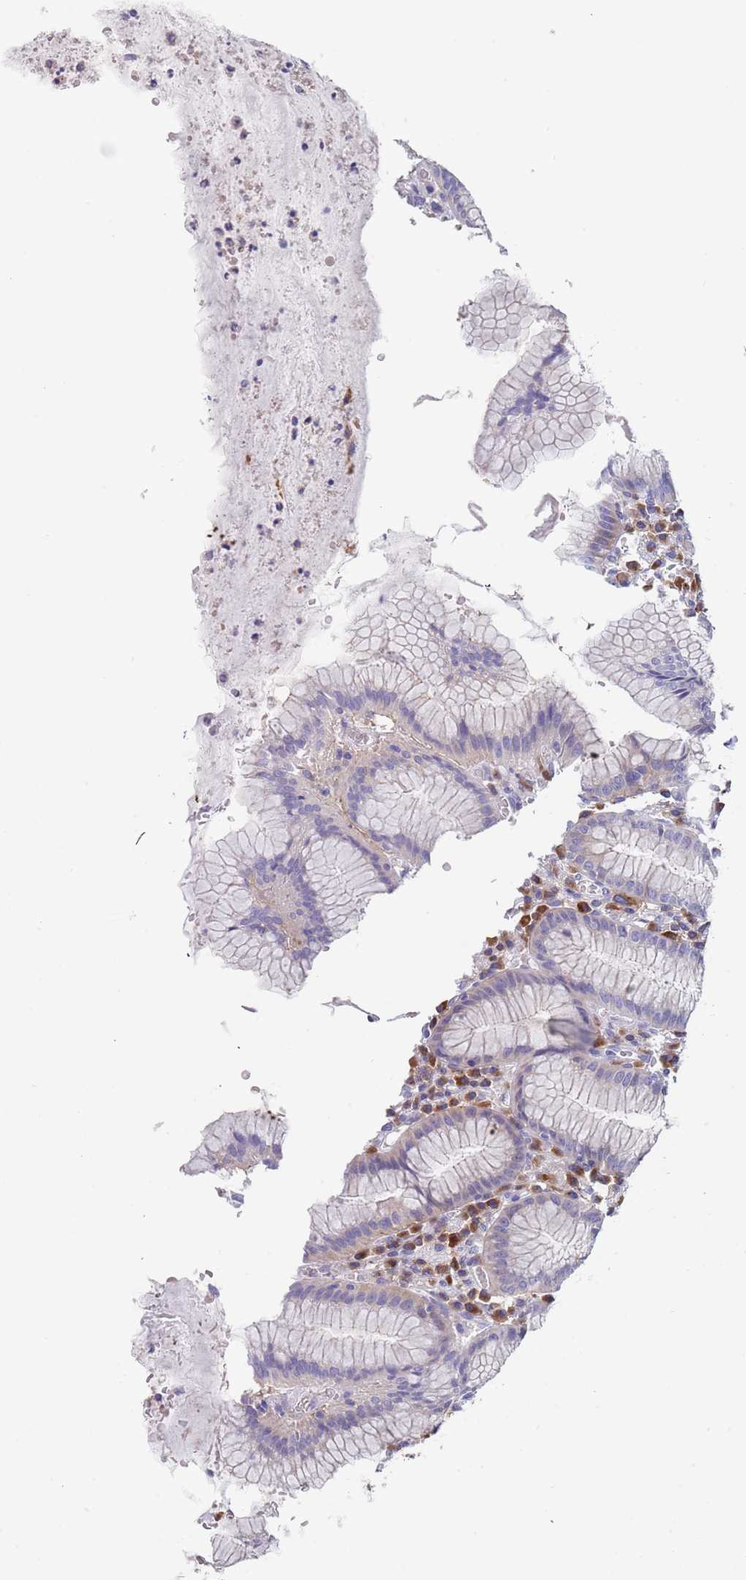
{"staining": {"intensity": "weak", "quantity": "<25%", "location": "cytoplasmic/membranous"}, "tissue": "stomach", "cell_type": "Glandular cells", "image_type": "normal", "snomed": [{"axis": "morphology", "description": "Normal tissue, NOS"}, {"axis": "topography", "description": "Stomach"}], "caption": "Protein analysis of normal stomach shows no significant expression in glandular cells.", "gene": "TYW1B", "patient": {"sex": "male", "age": 55}}